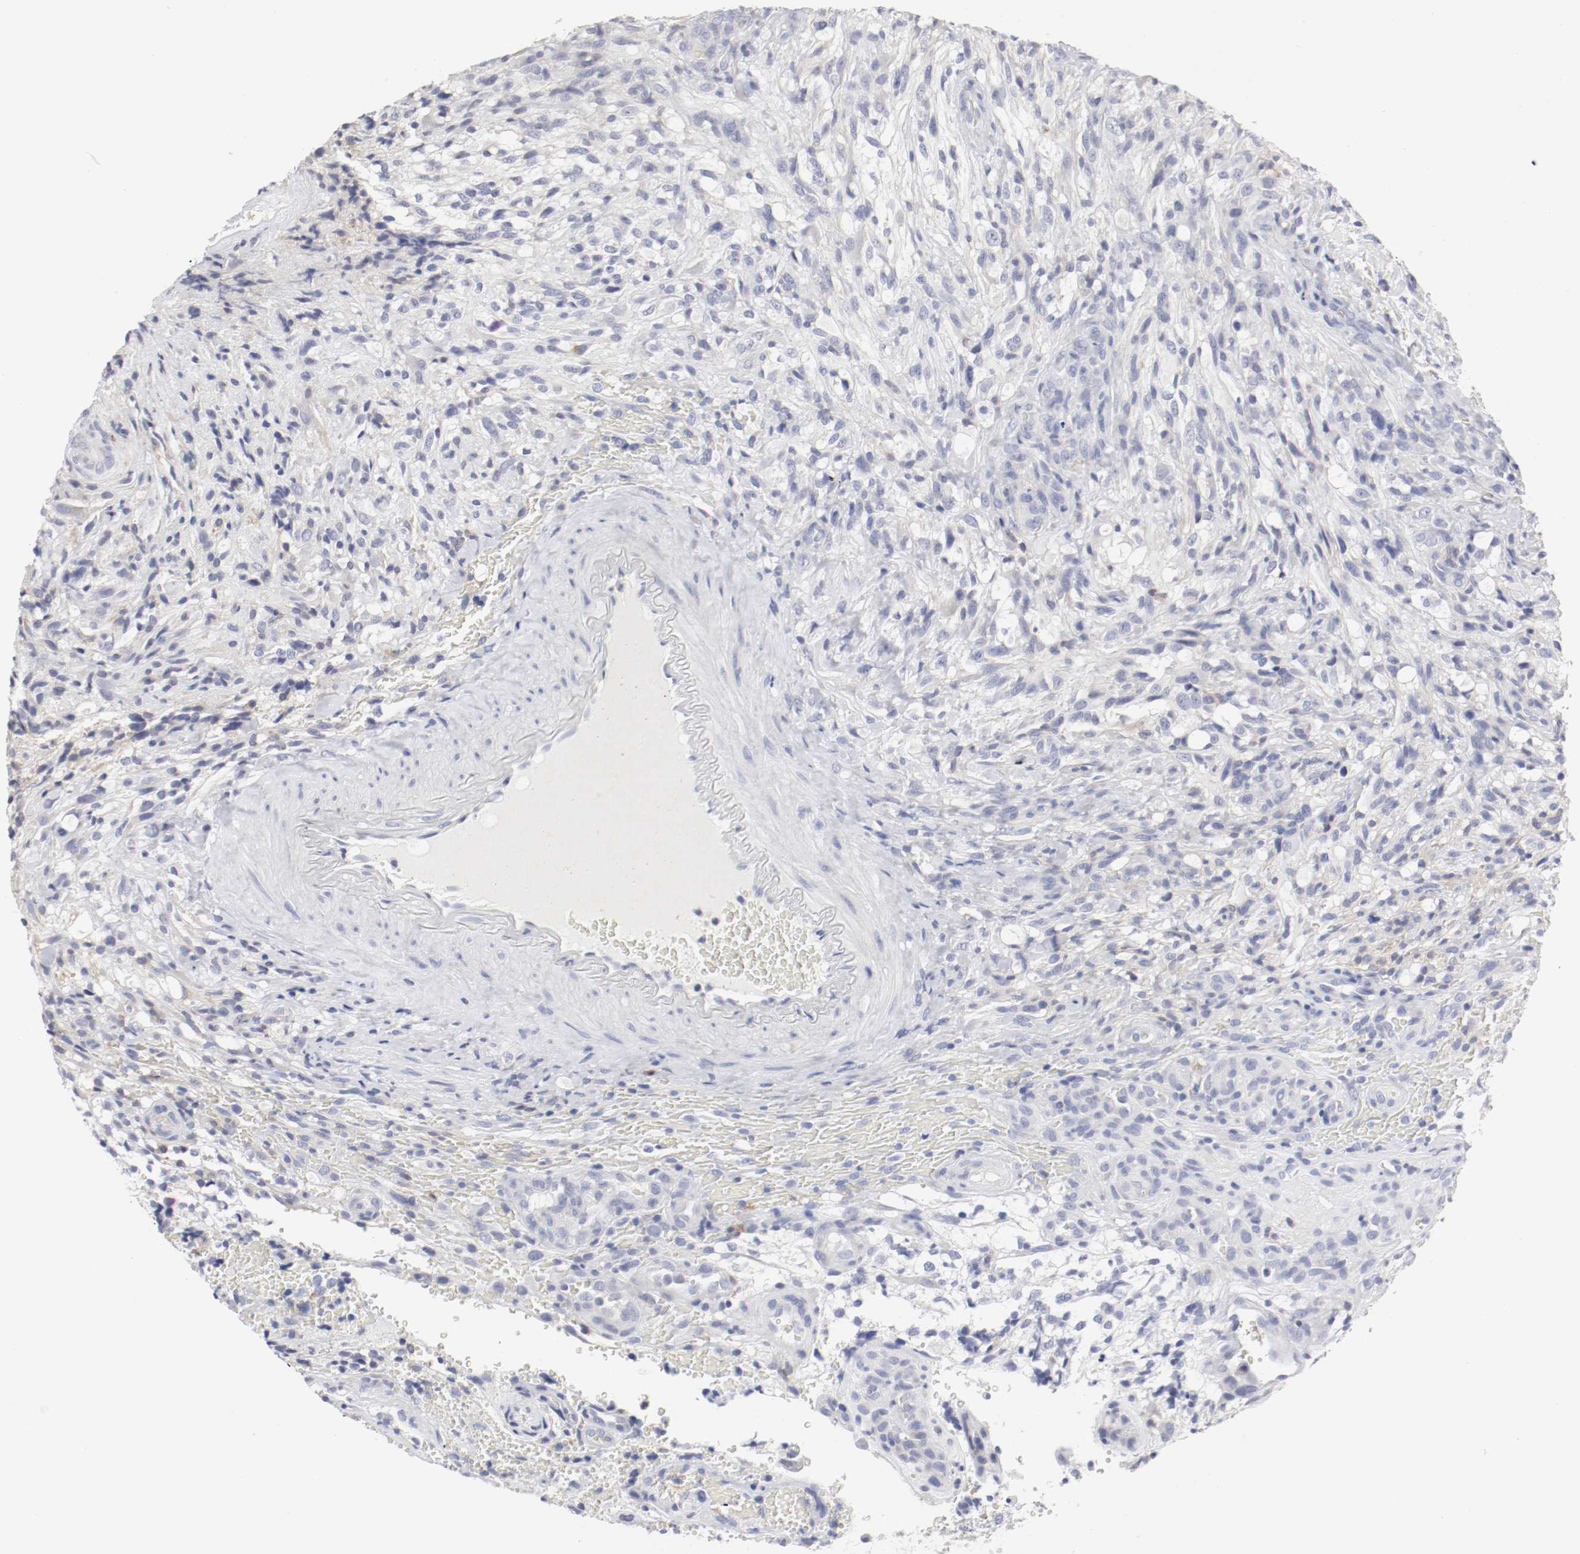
{"staining": {"intensity": "moderate", "quantity": "<25%", "location": "cytoplasmic/membranous"}, "tissue": "glioma", "cell_type": "Tumor cells", "image_type": "cancer", "snomed": [{"axis": "morphology", "description": "Normal tissue, NOS"}, {"axis": "morphology", "description": "Glioma, malignant, High grade"}, {"axis": "topography", "description": "Cerebral cortex"}], "caption": "Approximately <25% of tumor cells in malignant high-grade glioma demonstrate moderate cytoplasmic/membranous protein expression as visualized by brown immunohistochemical staining.", "gene": "ITGAX", "patient": {"sex": "male", "age": 75}}